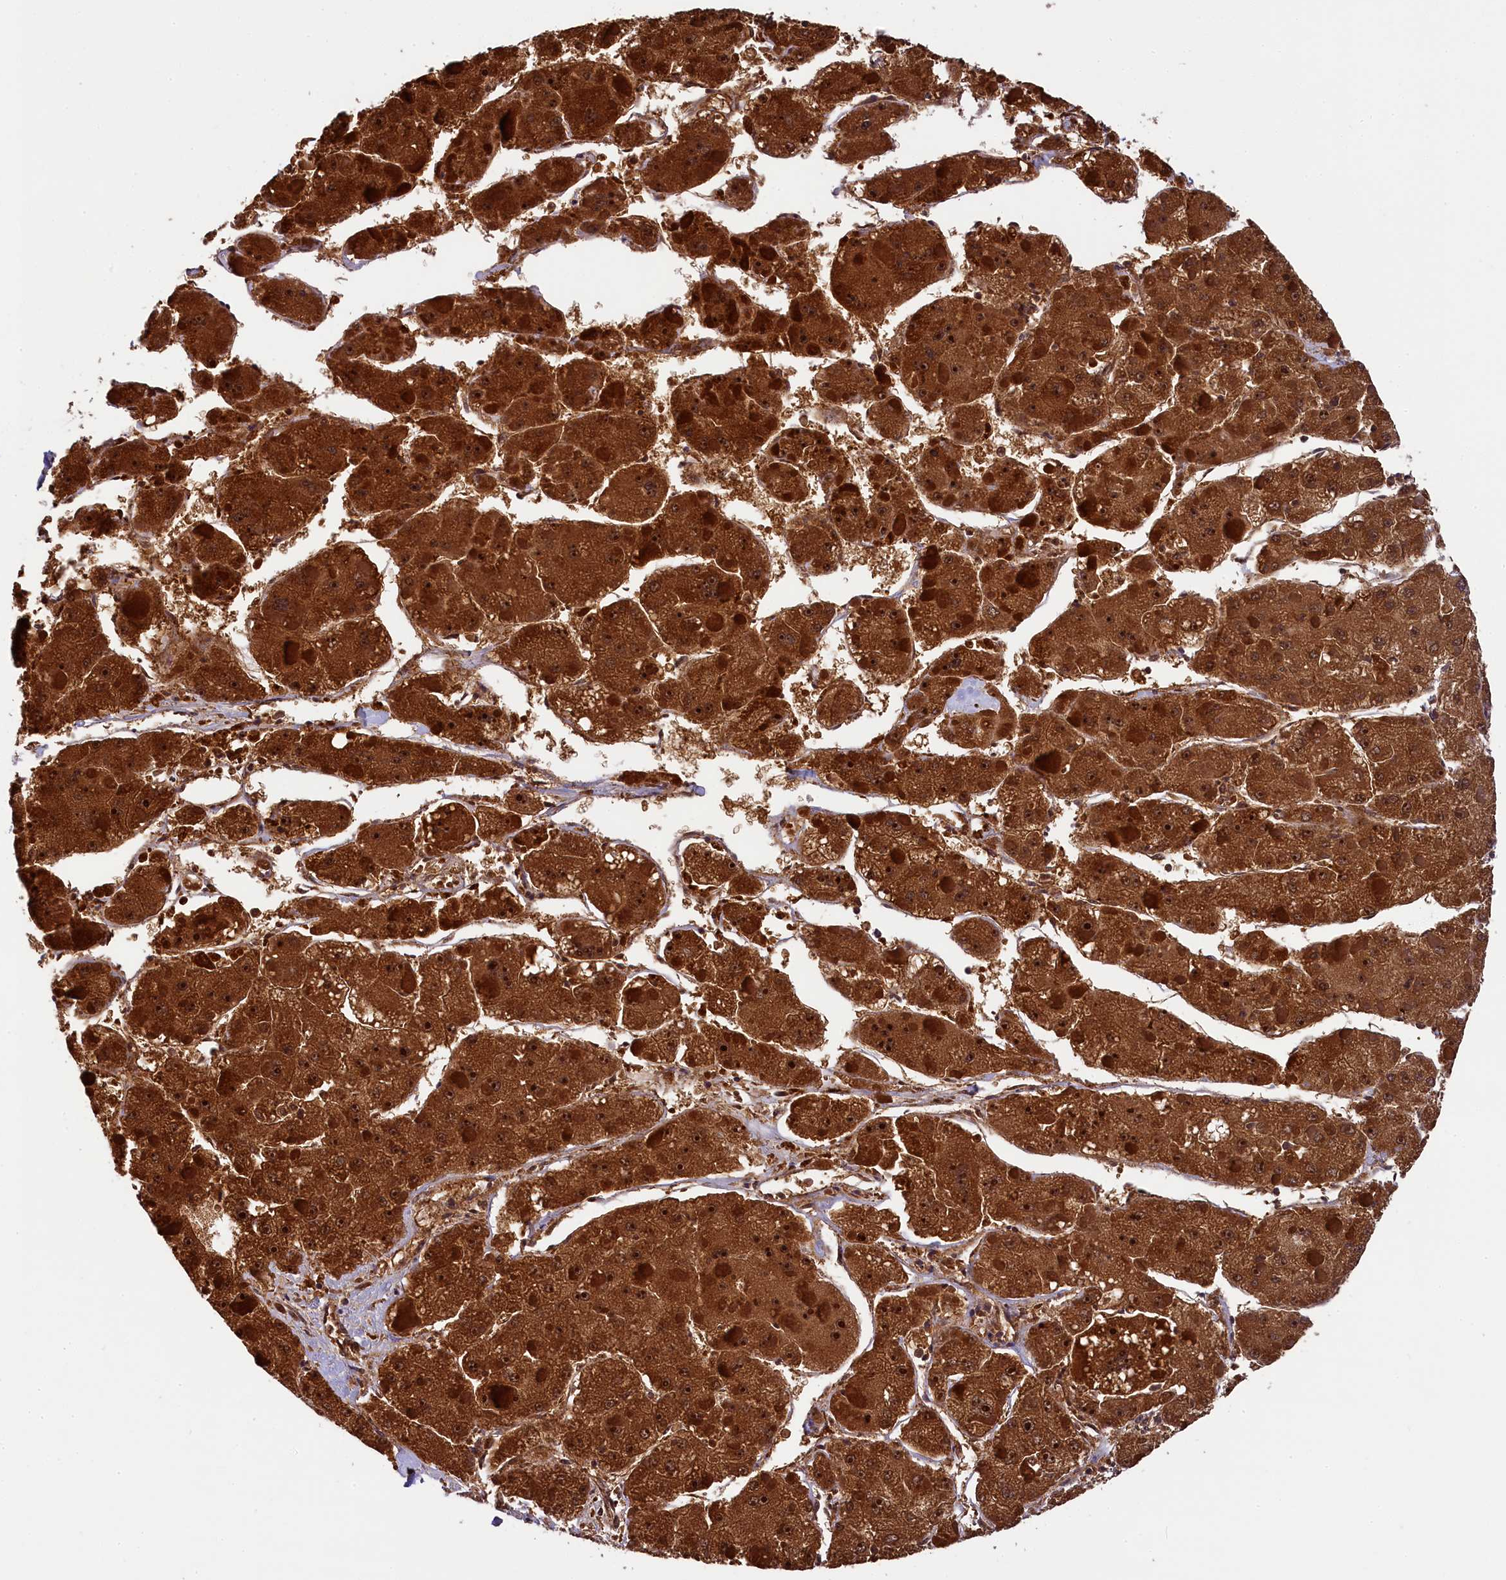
{"staining": {"intensity": "strong", "quantity": ">75%", "location": "cytoplasmic/membranous,nuclear"}, "tissue": "liver cancer", "cell_type": "Tumor cells", "image_type": "cancer", "snomed": [{"axis": "morphology", "description": "Carcinoma, Hepatocellular, NOS"}, {"axis": "topography", "description": "Liver"}], "caption": "Human liver cancer stained for a protein (brown) reveals strong cytoplasmic/membranous and nuclear positive staining in about >75% of tumor cells.", "gene": "EIF6", "patient": {"sex": "female", "age": 73}}